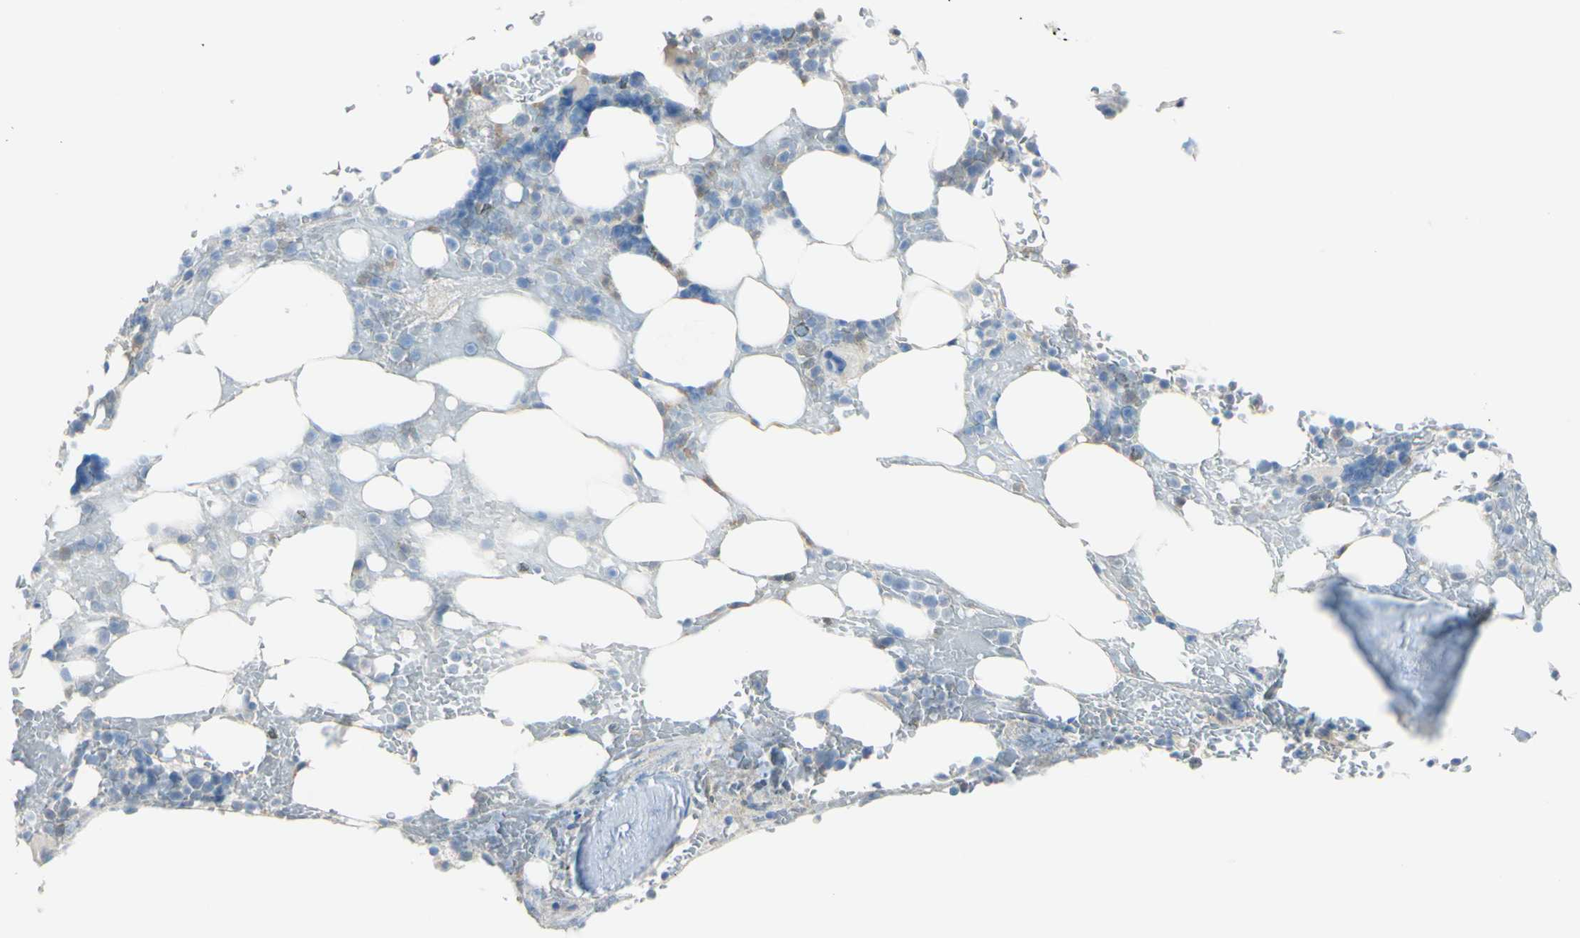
{"staining": {"intensity": "weak", "quantity": "<25%", "location": "cytoplasmic/membranous"}, "tissue": "bone marrow", "cell_type": "Hematopoietic cells", "image_type": "normal", "snomed": [{"axis": "morphology", "description": "Normal tissue, NOS"}, {"axis": "topography", "description": "Bone marrow"}], "caption": "Immunohistochemistry photomicrograph of unremarkable bone marrow: bone marrow stained with DAB reveals no significant protein positivity in hematopoietic cells.", "gene": "ZNF557", "patient": {"sex": "female", "age": 73}}